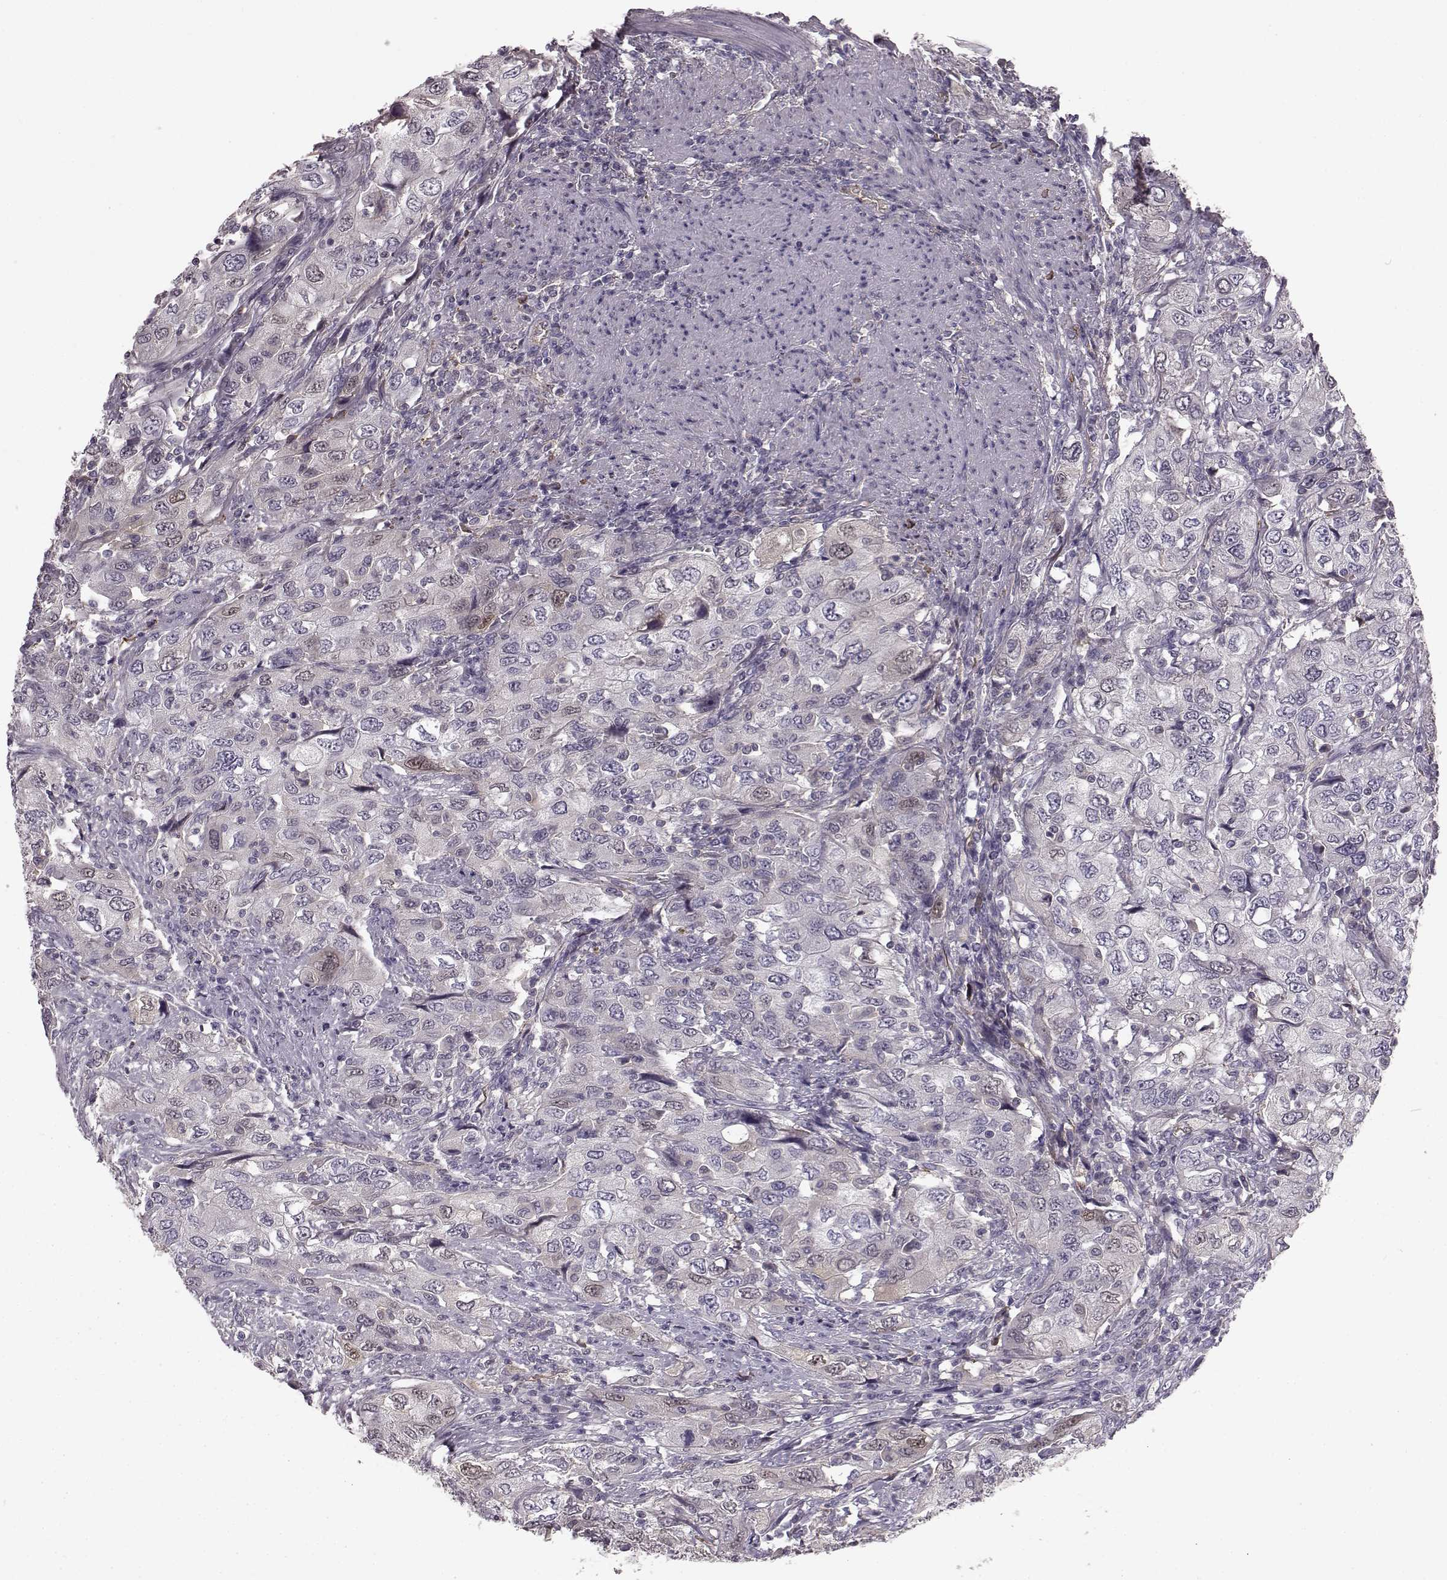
{"staining": {"intensity": "negative", "quantity": "none", "location": "none"}, "tissue": "urothelial cancer", "cell_type": "Tumor cells", "image_type": "cancer", "snomed": [{"axis": "morphology", "description": "Urothelial carcinoma, High grade"}, {"axis": "topography", "description": "Urinary bladder"}], "caption": "Micrograph shows no significant protein expression in tumor cells of urothelial carcinoma (high-grade).", "gene": "KRT85", "patient": {"sex": "male", "age": 76}}